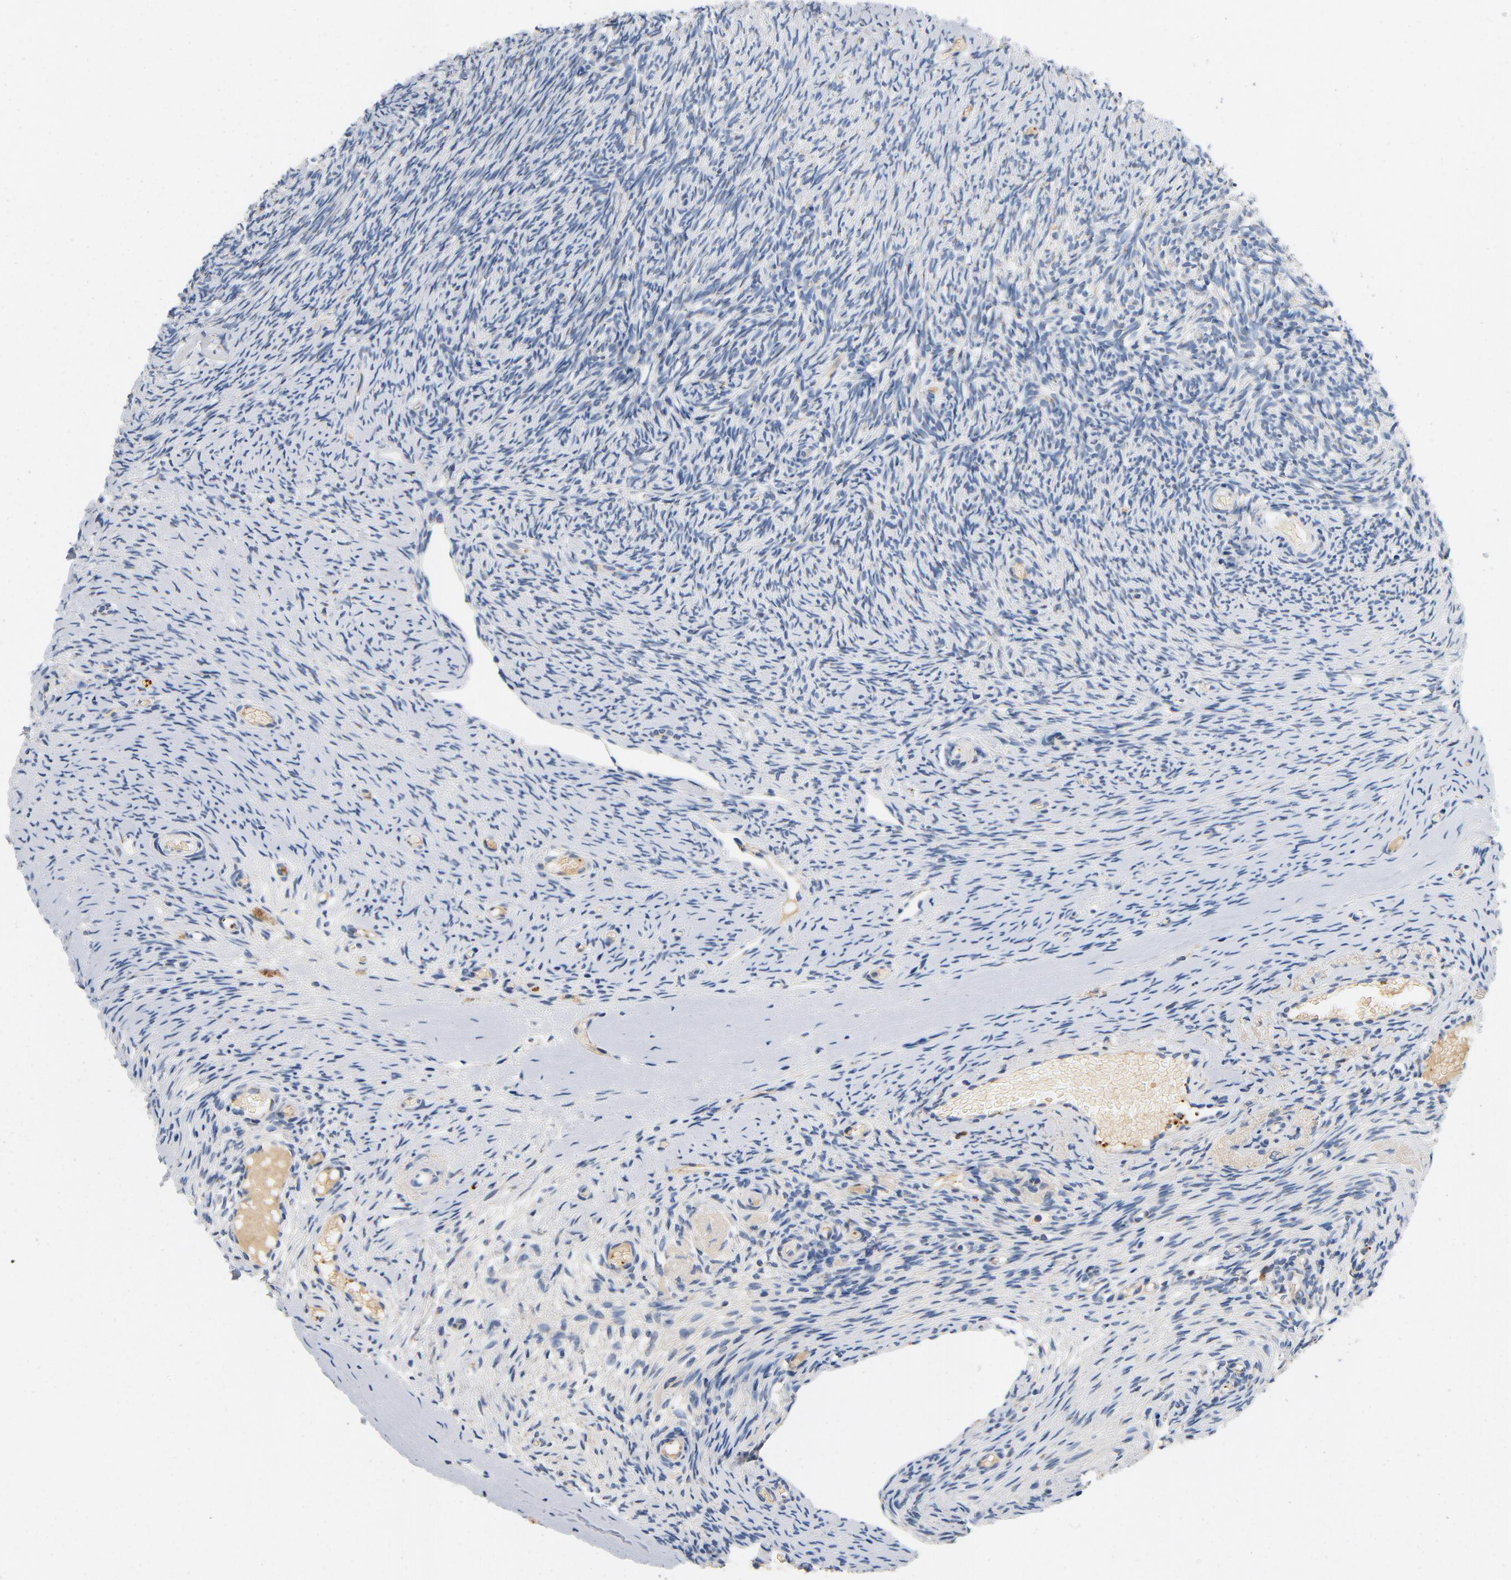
{"staining": {"intensity": "negative", "quantity": "none", "location": "none"}, "tissue": "ovary", "cell_type": "Follicle cells", "image_type": "normal", "snomed": [{"axis": "morphology", "description": "Normal tissue, NOS"}, {"axis": "topography", "description": "Ovary"}], "caption": "Benign ovary was stained to show a protein in brown. There is no significant staining in follicle cells. Nuclei are stained in blue.", "gene": "LMAN2", "patient": {"sex": "female", "age": 60}}